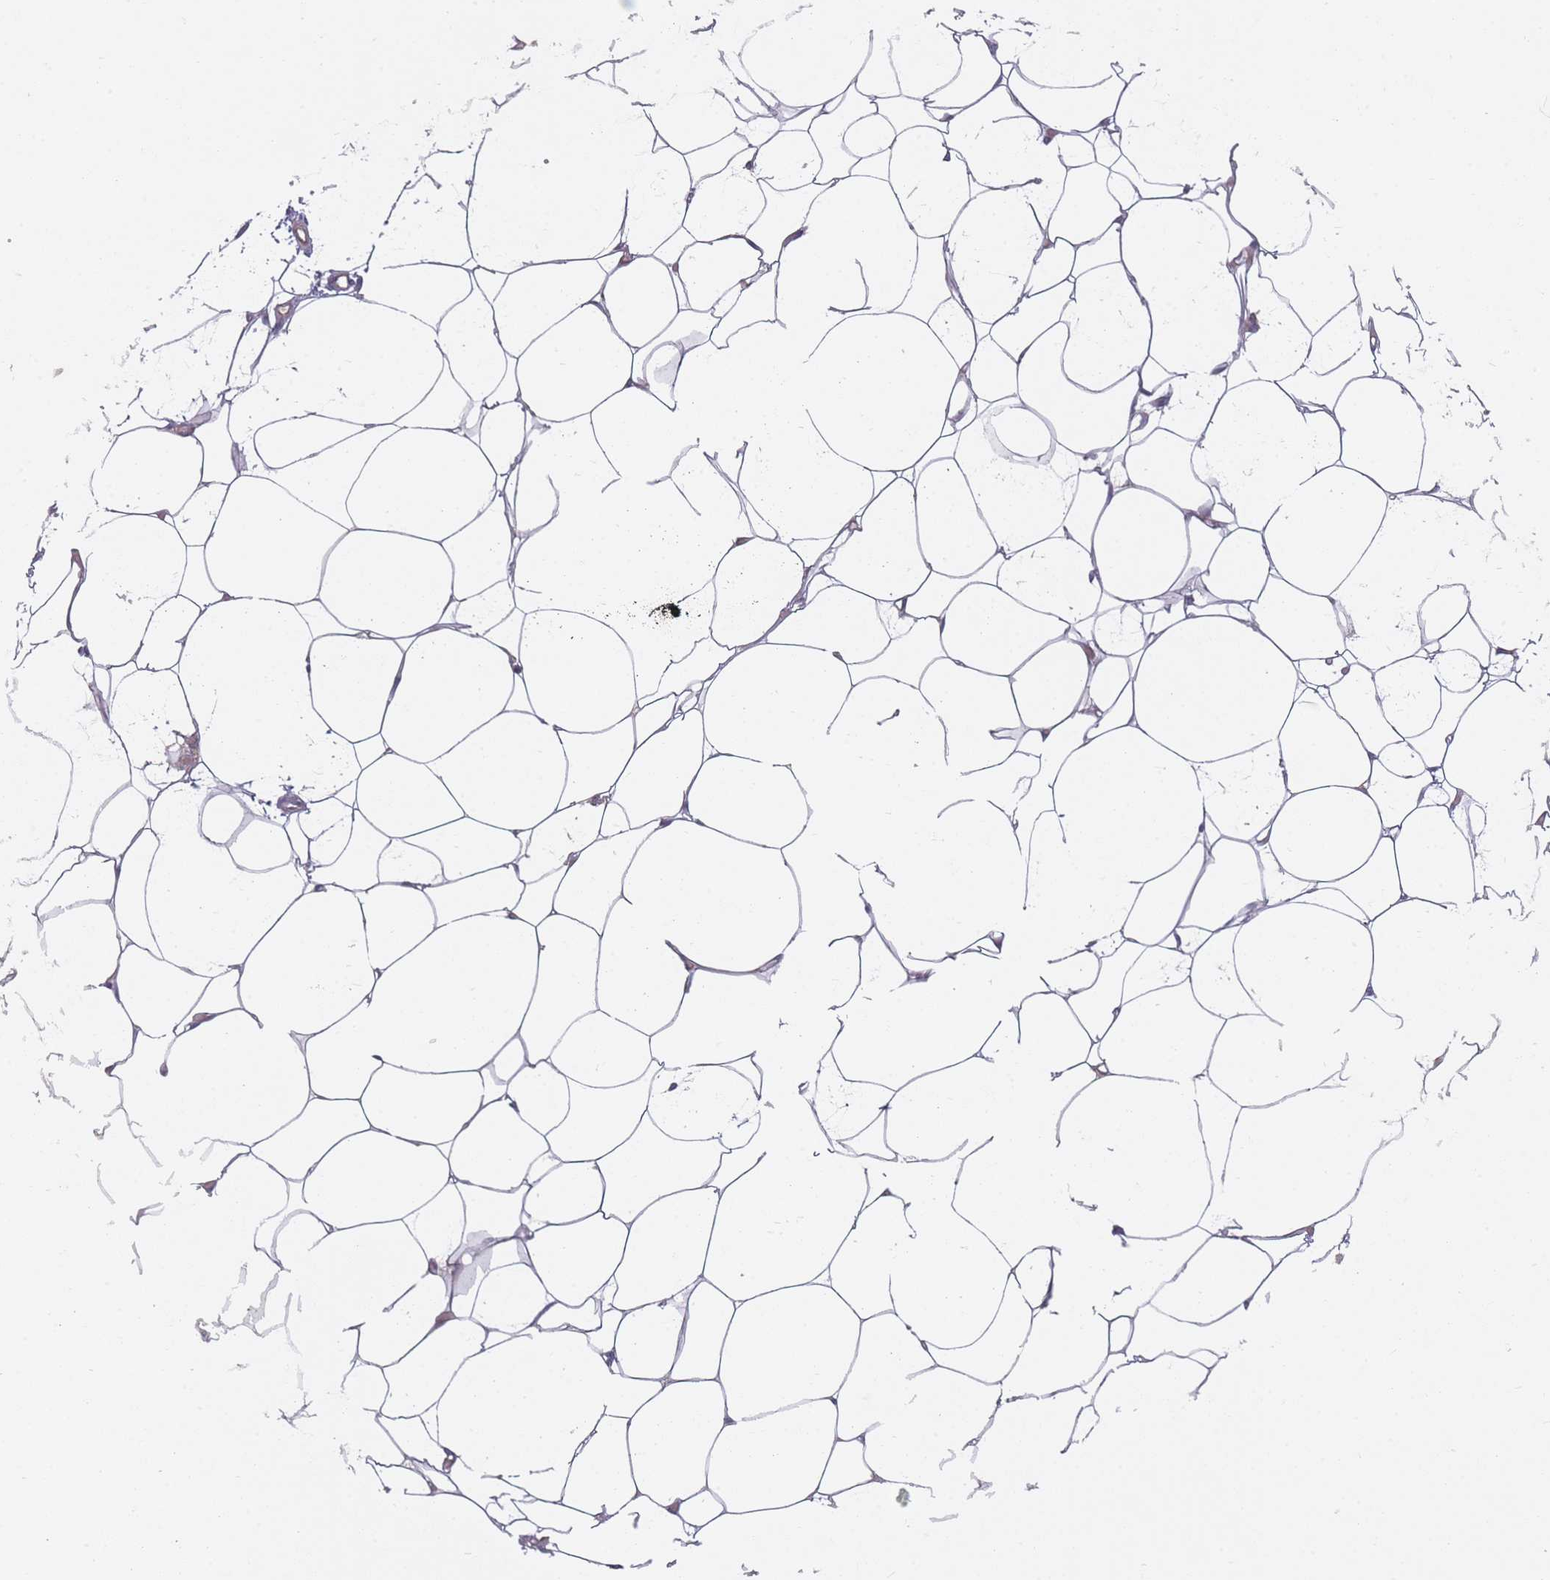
{"staining": {"intensity": "negative", "quantity": "none", "location": "none"}, "tissue": "adipose tissue", "cell_type": "Adipocytes", "image_type": "normal", "snomed": [{"axis": "morphology", "description": "Normal tissue, NOS"}, {"axis": "topography", "description": "Breast"}], "caption": "Immunohistochemistry (IHC) of unremarkable adipose tissue demonstrates no staining in adipocytes. (IHC, brightfield microscopy, high magnification).", "gene": "PEX11B", "patient": {"sex": "female", "age": 23}}